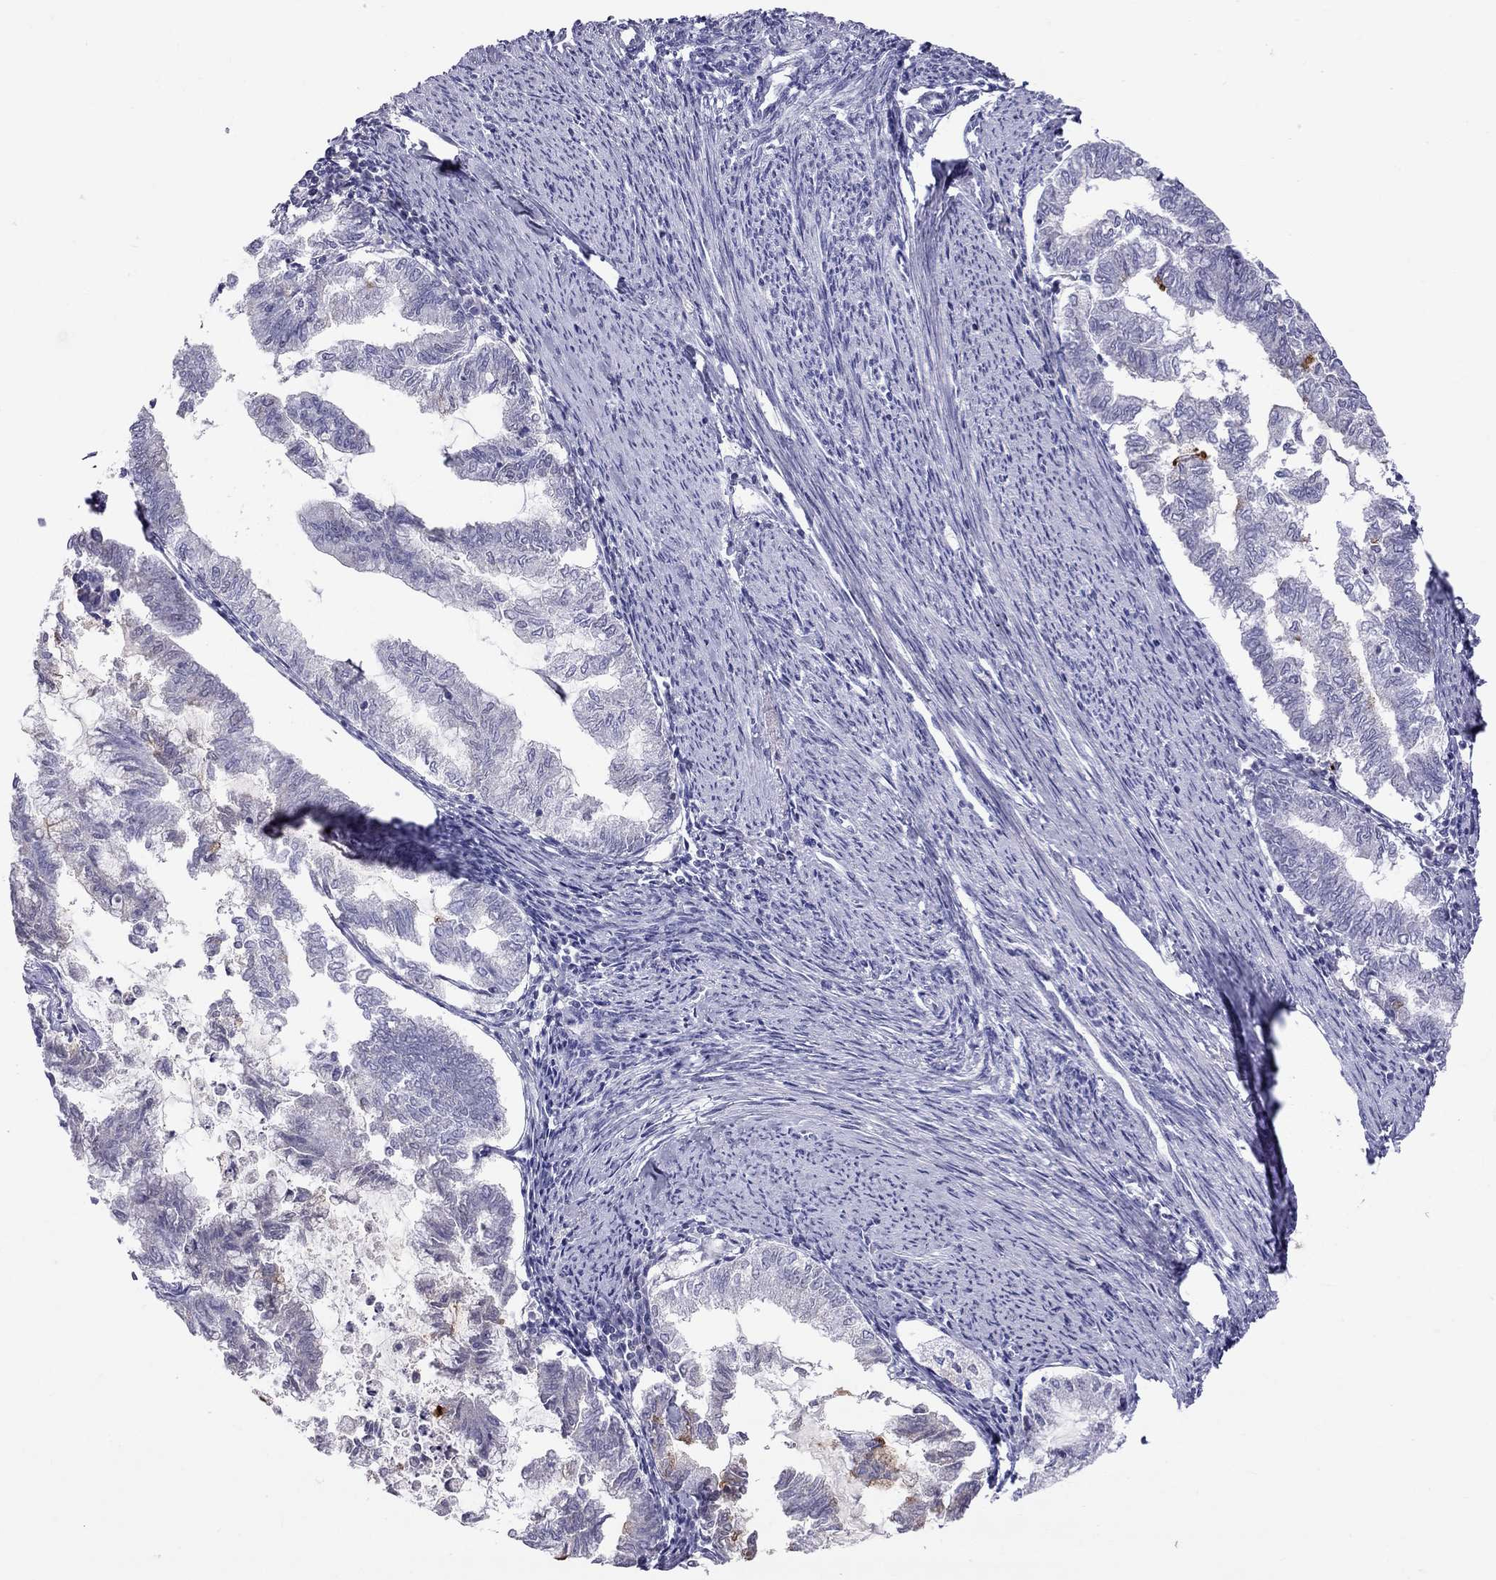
{"staining": {"intensity": "strong", "quantity": "<25%", "location": "cytoplasmic/membranous"}, "tissue": "endometrial cancer", "cell_type": "Tumor cells", "image_type": "cancer", "snomed": [{"axis": "morphology", "description": "Adenocarcinoma, NOS"}, {"axis": "topography", "description": "Endometrium"}], "caption": "Human endometrial cancer (adenocarcinoma) stained with a brown dye displays strong cytoplasmic/membranous positive staining in about <25% of tumor cells.", "gene": "MUC16", "patient": {"sex": "female", "age": 79}}